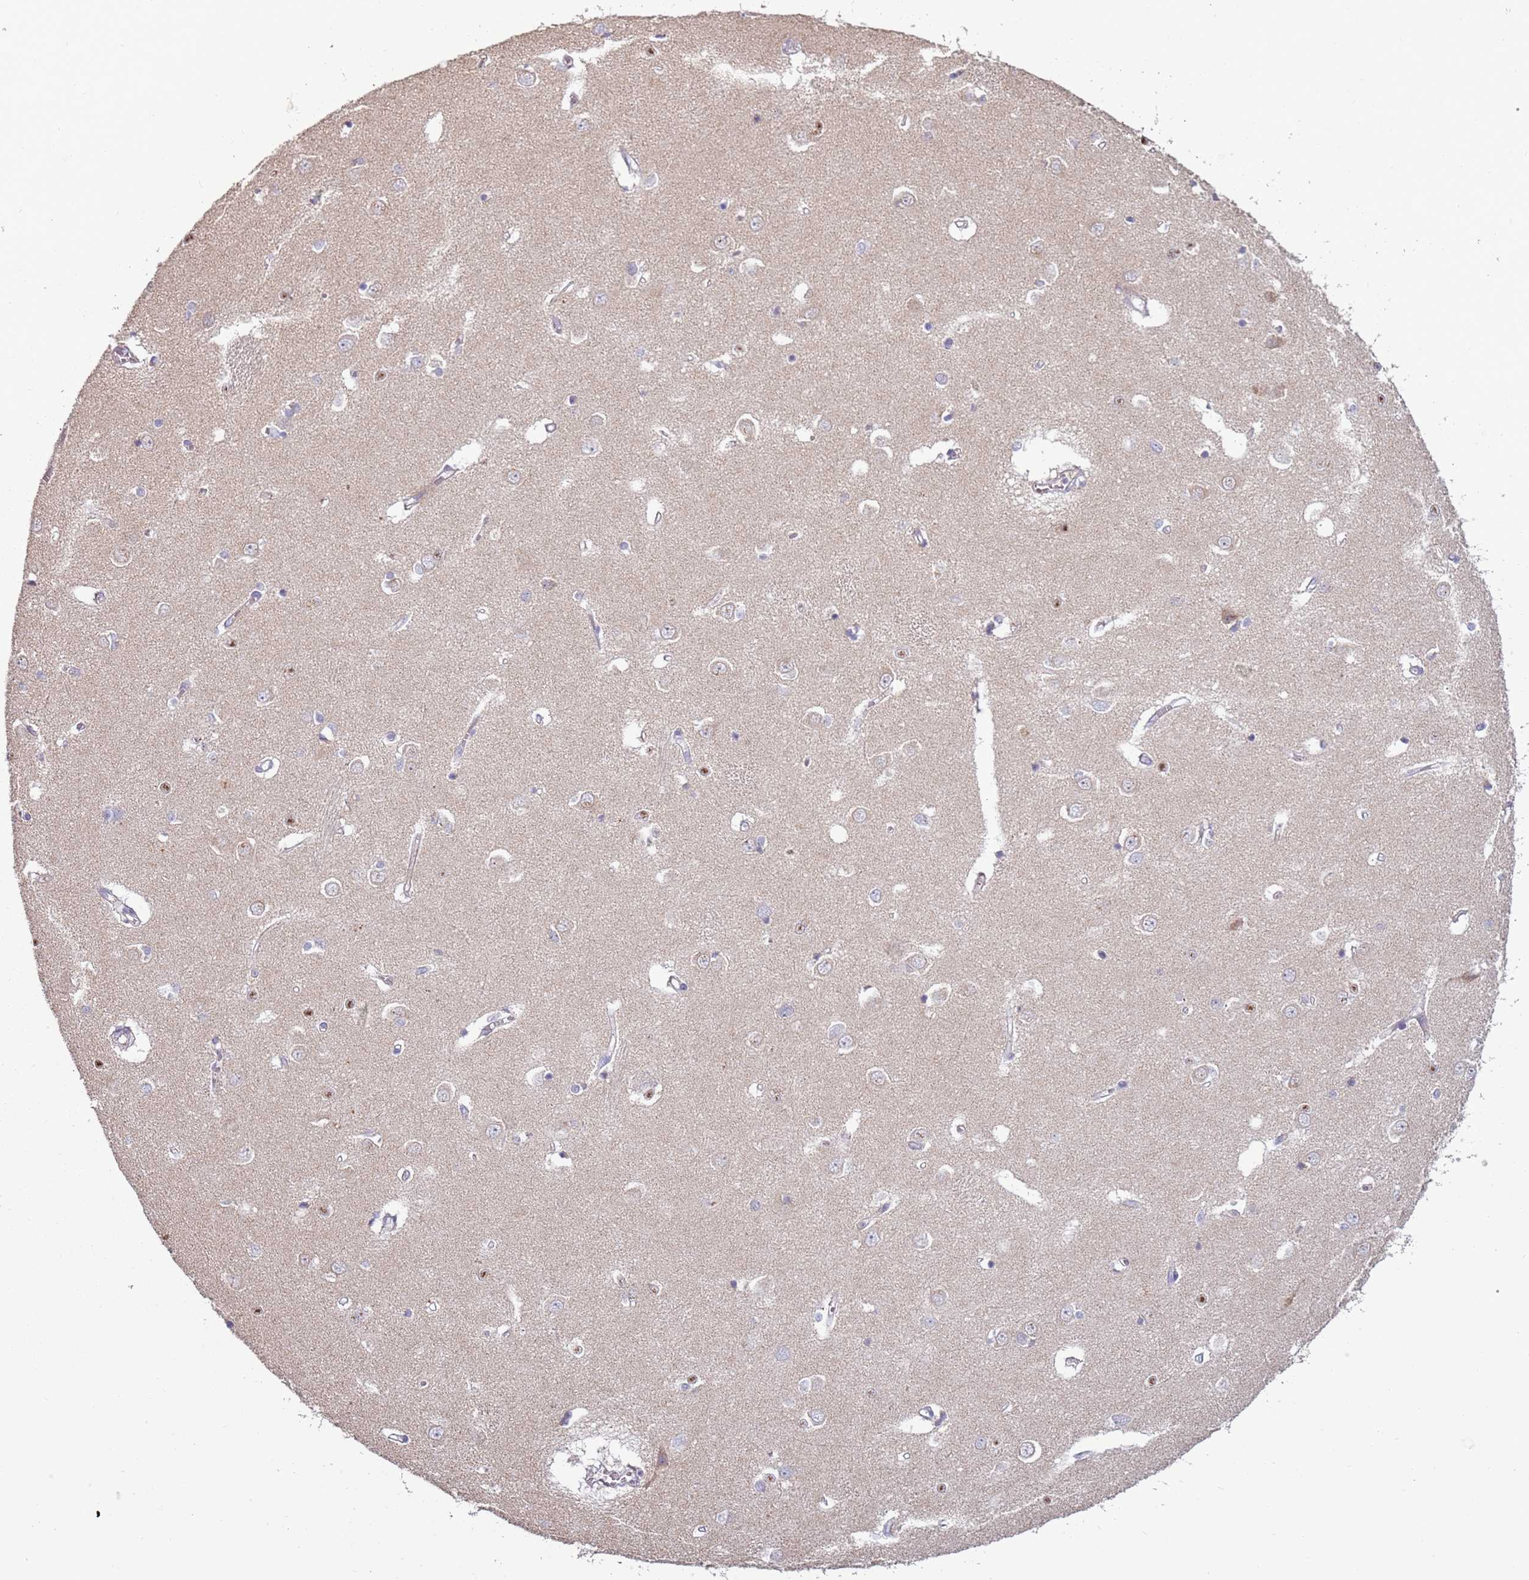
{"staining": {"intensity": "moderate", "quantity": "<25%", "location": "cytoplasmic/membranous"}, "tissue": "caudate", "cell_type": "Glial cells", "image_type": "normal", "snomed": [{"axis": "morphology", "description": "Normal tissue, NOS"}, {"axis": "topography", "description": "Lateral ventricle wall"}], "caption": "An immunohistochemistry (IHC) micrograph of normal tissue is shown. Protein staining in brown highlights moderate cytoplasmic/membranous positivity in caudate within glial cells.", "gene": "SYS1", "patient": {"sex": "male", "age": 37}}